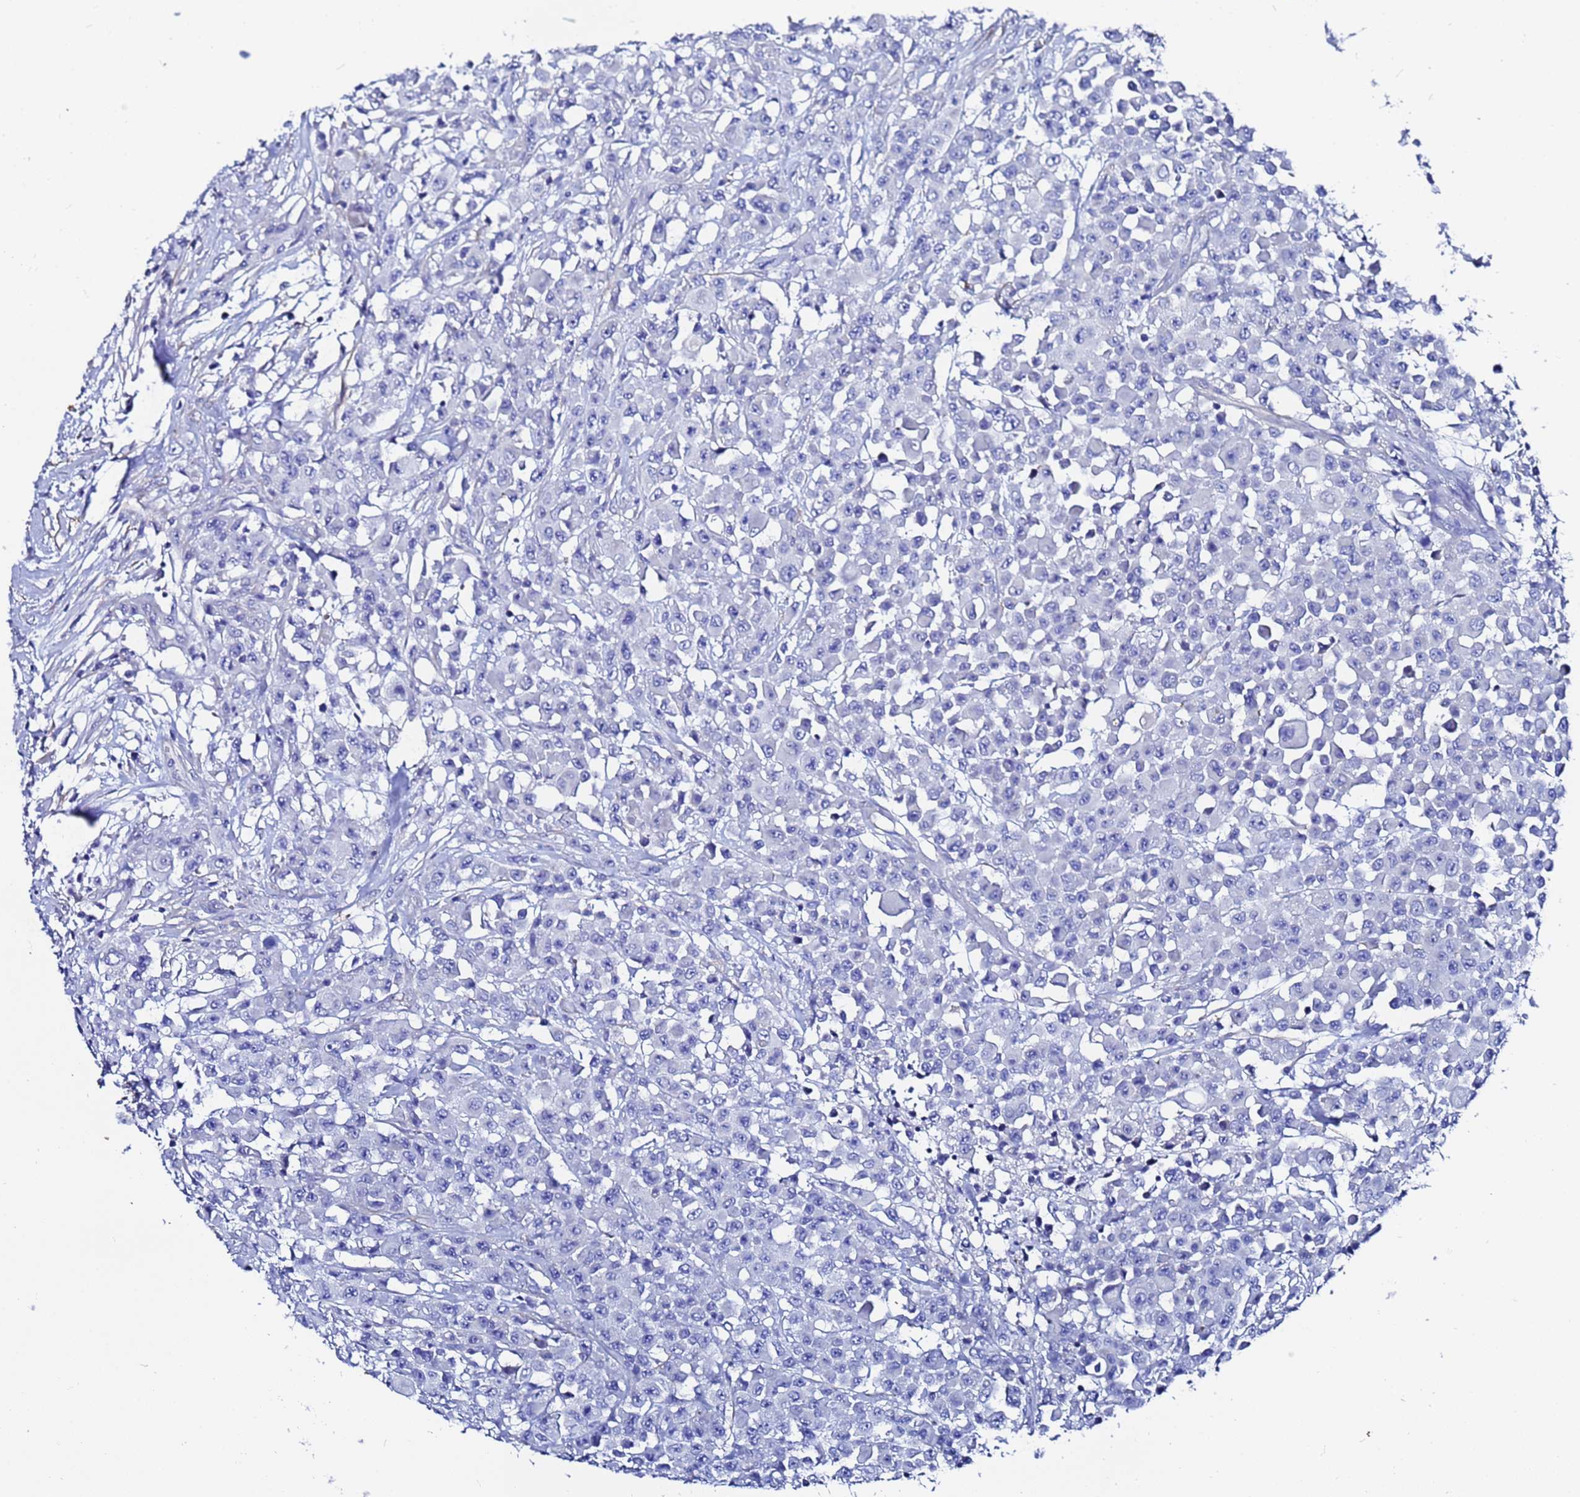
{"staining": {"intensity": "negative", "quantity": "none", "location": "none"}, "tissue": "colorectal cancer", "cell_type": "Tumor cells", "image_type": "cancer", "snomed": [{"axis": "morphology", "description": "Adenocarcinoma, NOS"}, {"axis": "topography", "description": "Colon"}], "caption": "This is an immunohistochemistry (IHC) image of human colorectal cancer (adenocarcinoma). There is no expression in tumor cells.", "gene": "RAB39B", "patient": {"sex": "male", "age": 51}}